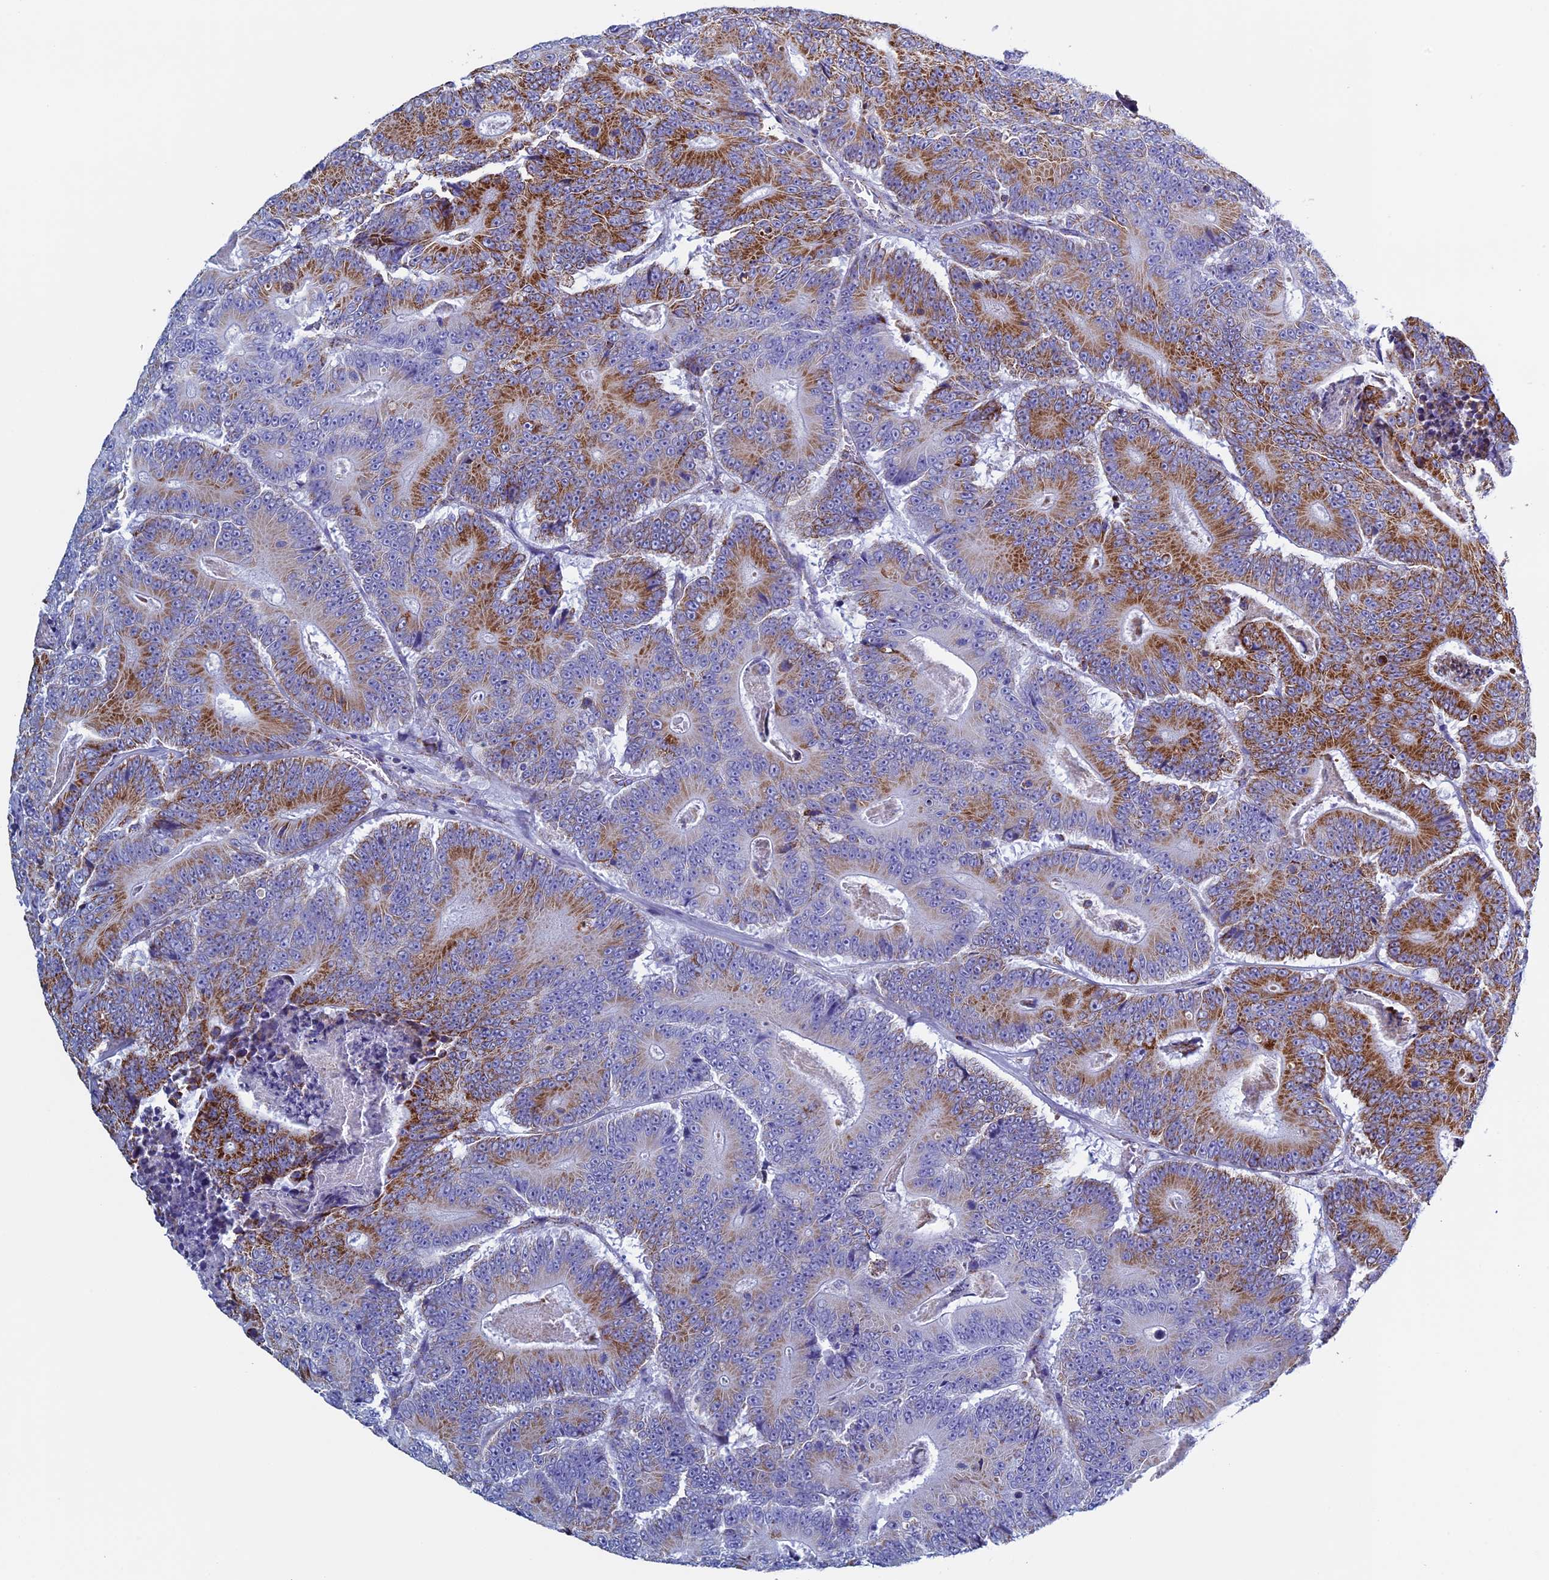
{"staining": {"intensity": "strong", "quantity": "25%-75%", "location": "cytoplasmic/membranous"}, "tissue": "colorectal cancer", "cell_type": "Tumor cells", "image_type": "cancer", "snomed": [{"axis": "morphology", "description": "Adenocarcinoma, NOS"}, {"axis": "topography", "description": "Colon"}], "caption": "Brown immunohistochemical staining in colorectal cancer demonstrates strong cytoplasmic/membranous positivity in approximately 25%-75% of tumor cells.", "gene": "UQCRFS1", "patient": {"sex": "male", "age": 83}}